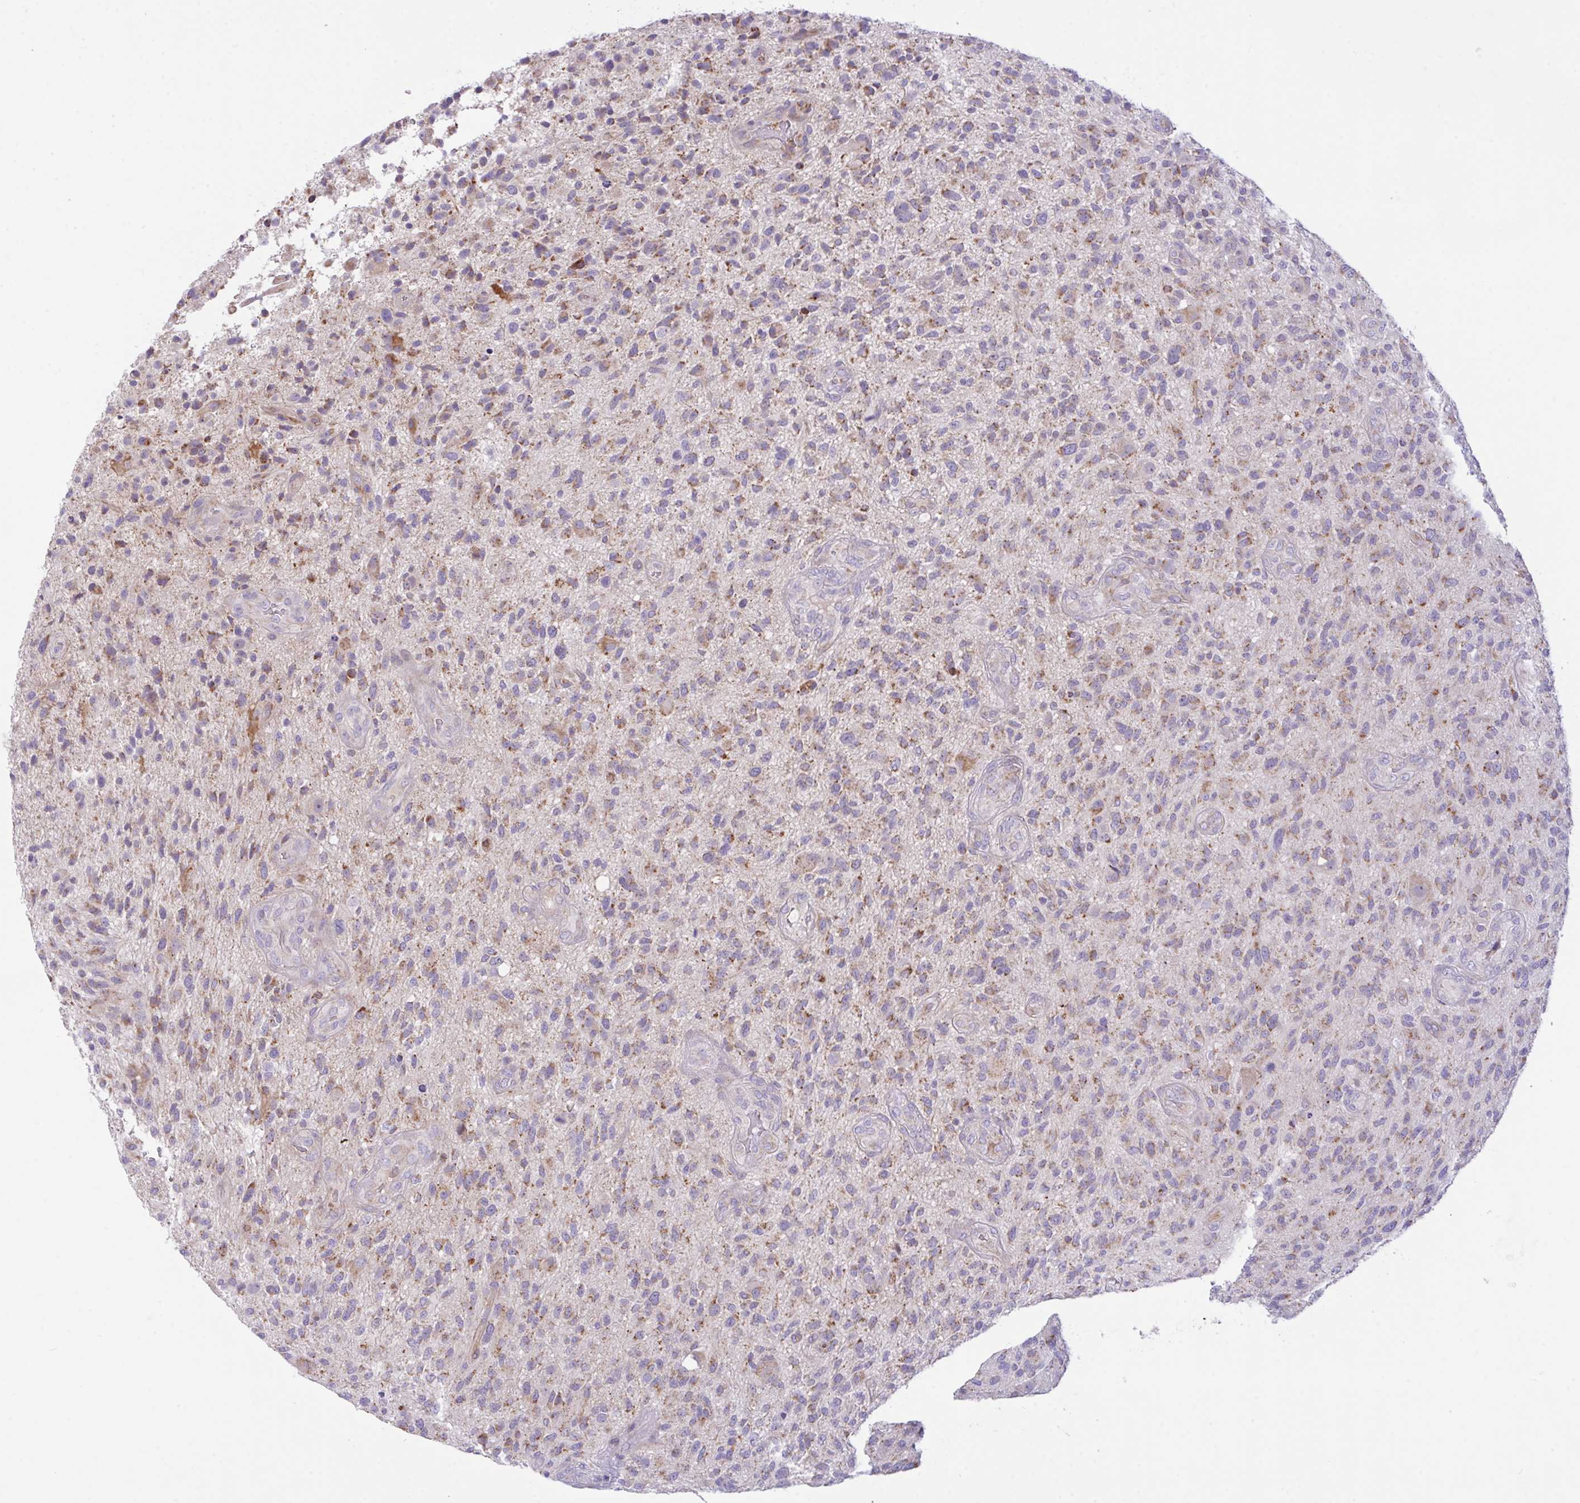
{"staining": {"intensity": "moderate", "quantity": "25%-75%", "location": "cytoplasmic/membranous"}, "tissue": "glioma", "cell_type": "Tumor cells", "image_type": "cancer", "snomed": [{"axis": "morphology", "description": "Glioma, malignant, High grade"}, {"axis": "topography", "description": "Brain"}], "caption": "IHC photomicrograph of human malignant glioma (high-grade) stained for a protein (brown), which displays medium levels of moderate cytoplasmic/membranous positivity in about 25%-75% of tumor cells.", "gene": "CHDH", "patient": {"sex": "male", "age": 47}}